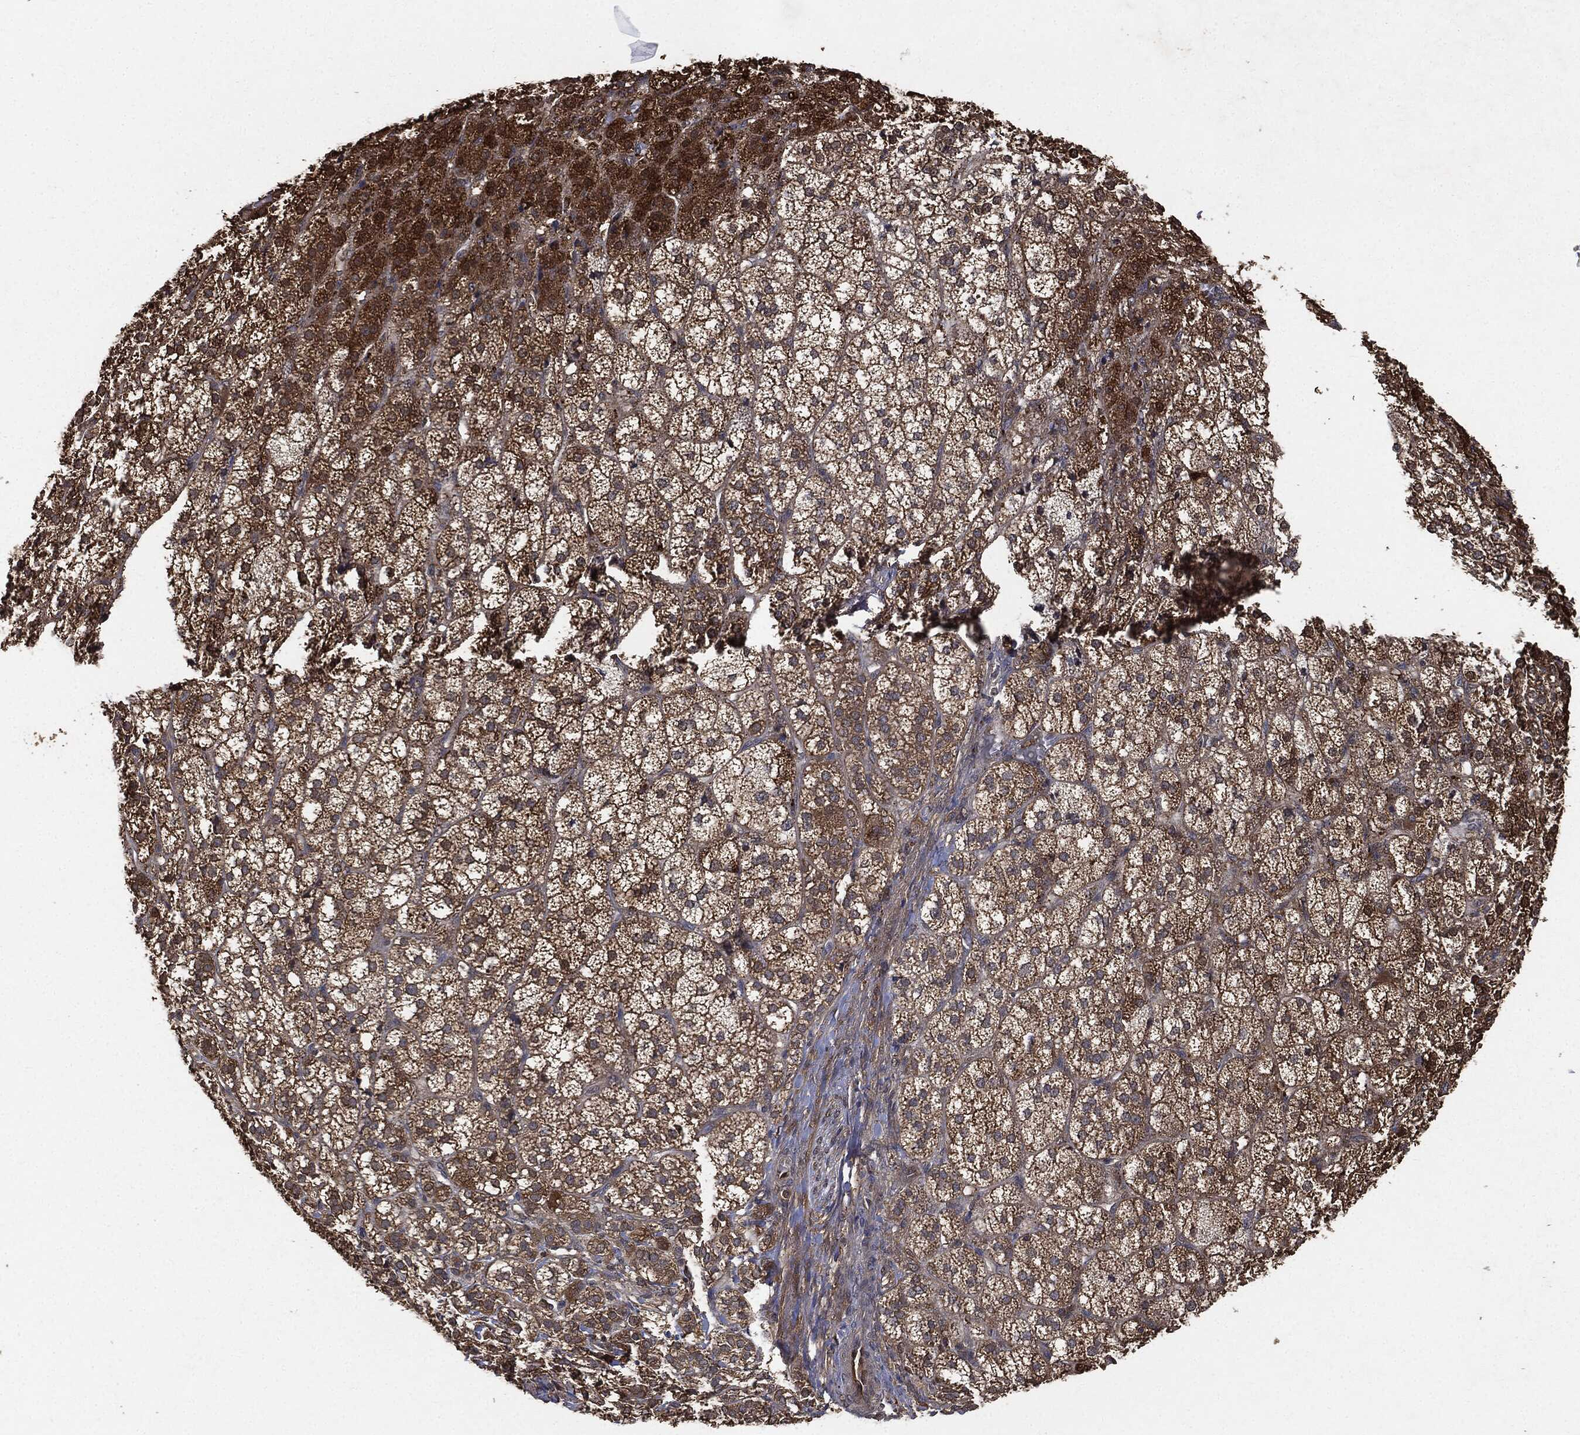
{"staining": {"intensity": "moderate", "quantity": ">75%", "location": "cytoplasmic/membranous"}, "tissue": "adrenal gland", "cell_type": "Glandular cells", "image_type": "normal", "snomed": [{"axis": "morphology", "description": "Normal tissue, NOS"}, {"axis": "topography", "description": "Adrenal gland"}], "caption": "Immunohistochemical staining of benign human adrenal gland shows moderate cytoplasmic/membranous protein expression in about >75% of glandular cells.", "gene": "BRAF", "patient": {"sex": "female", "age": 60}}